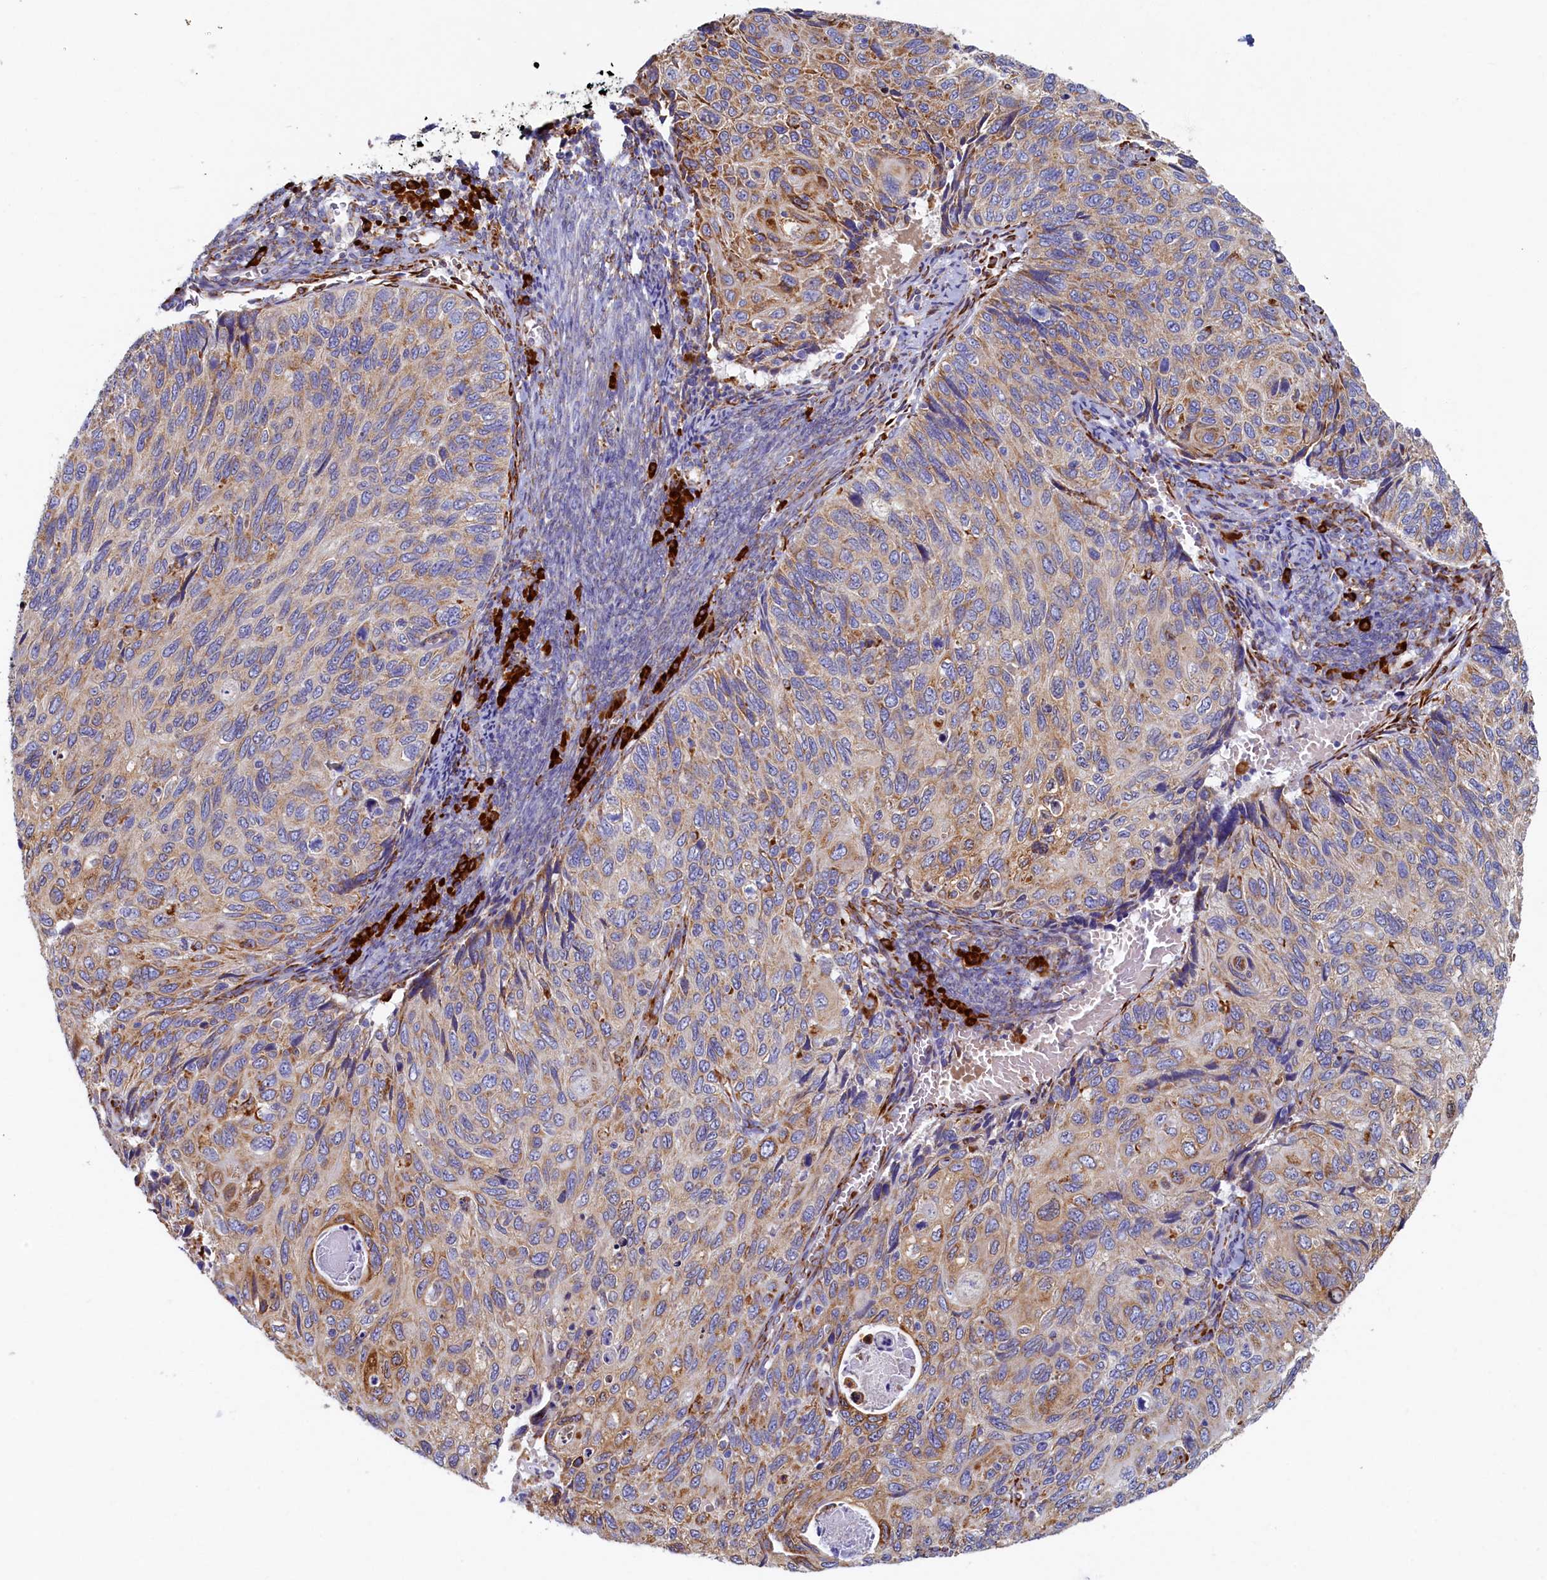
{"staining": {"intensity": "moderate", "quantity": ">75%", "location": "cytoplasmic/membranous"}, "tissue": "cervical cancer", "cell_type": "Tumor cells", "image_type": "cancer", "snomed": [{"axis": "morphology", "description": "Squamous cell carcinoma, NOS"}, {"axis": "topography", "description": "Cervix"}], "caption": "Immunohistochemistry of cervical cancer (squamous cell carcinoma) exhibits medium levels of moderate cytoplasmic/membranous expression in about >75% of tumor cells. Using DAB (brown) and hematoxylin (blue) stains, captured at high magnification using brightfield microscopy.", "gene": "TMEM18", "patient": {"sex": "female", "age": 70}}